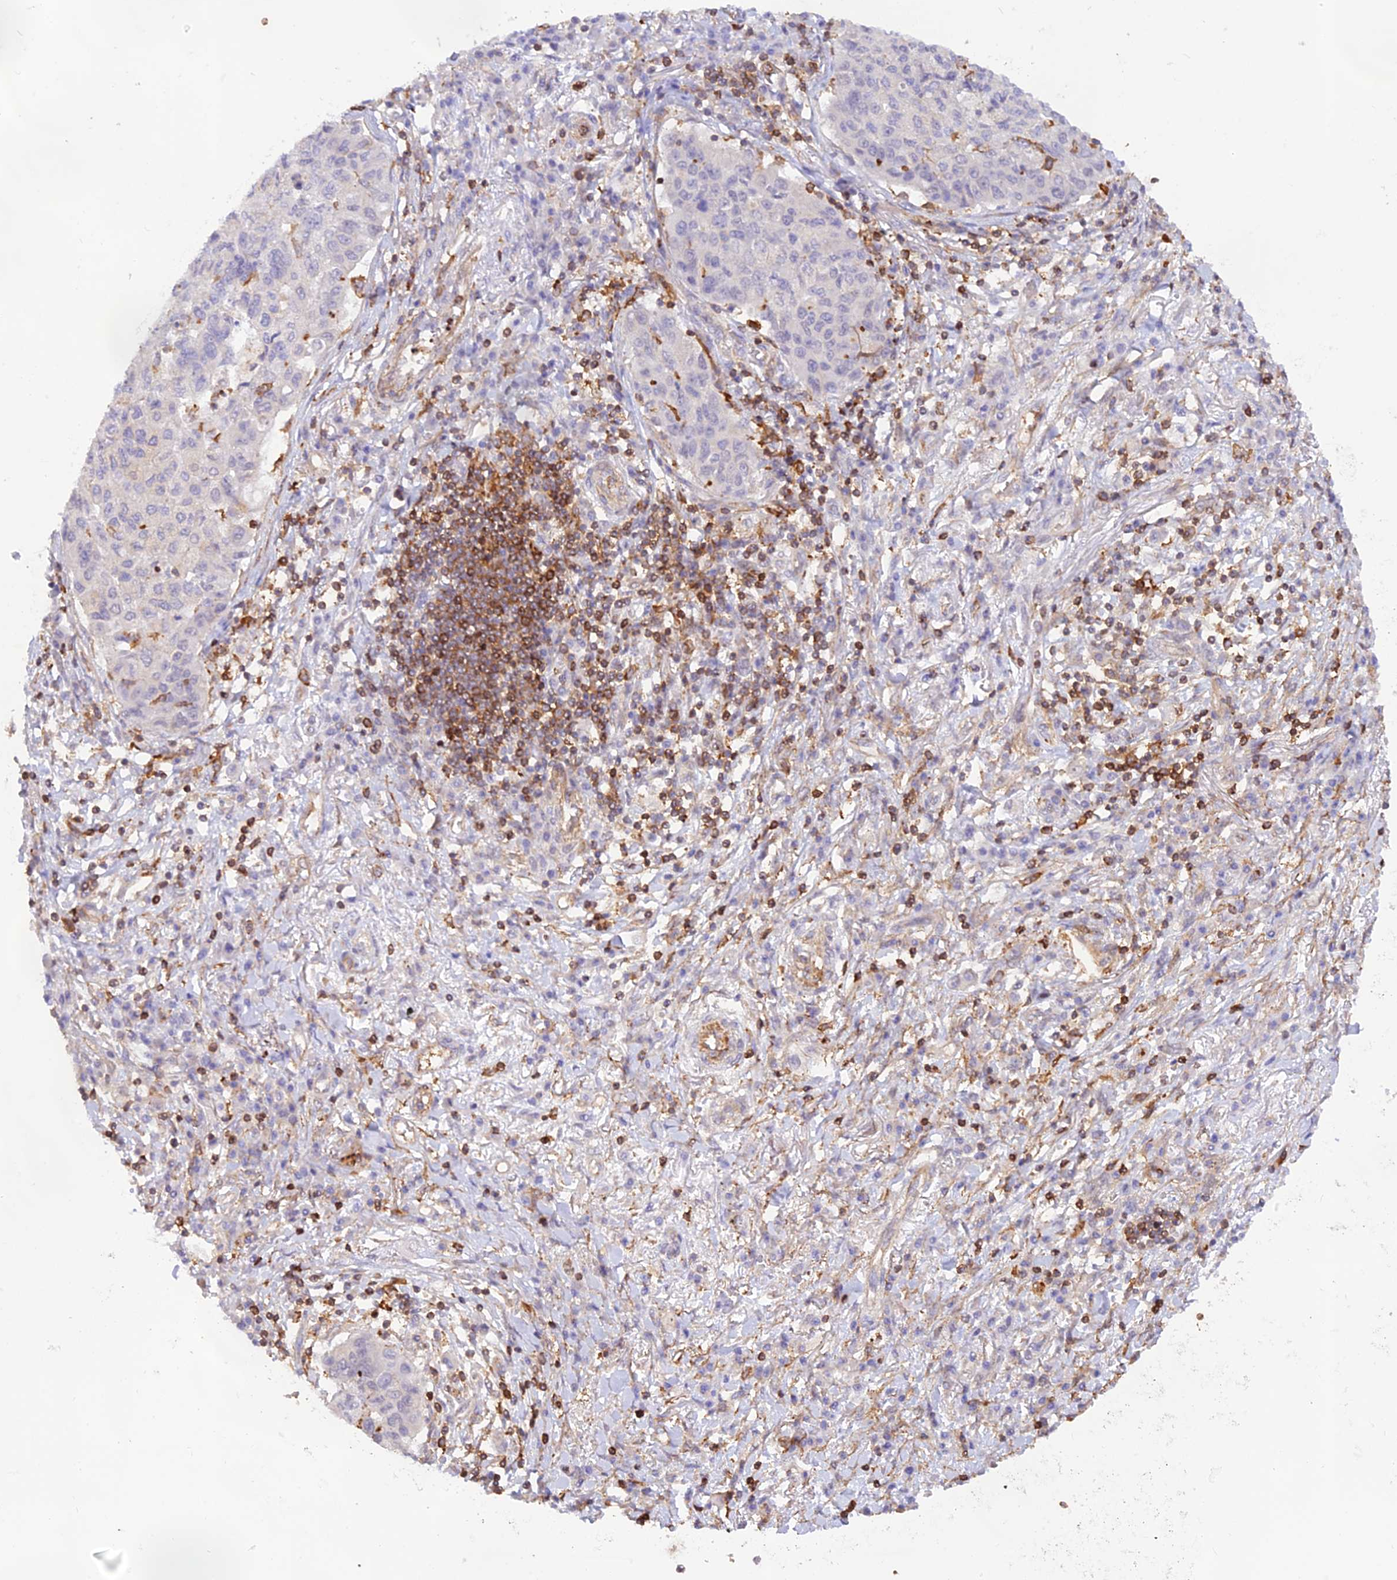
{"staining": {"intensity": "negative", "quantity": "none", "location": "none"}, "tissue": "lung cancer", "cell_type": "Tumor cells", "image_type": "cancer", "snomed": [{"axis": "morphology", "description": "Squamous cell carcinoma, NOS"}, {"axis": "topography", "description": "Lung"}], "caption": "Immunohistochemistry micrograph of human lung cancer (squamous cell carcinoma) stained for a protein (brown), which reveals no positivity in tumor cells.", "gene": "DENND1C", "patient": {"sex": "male", "age": 74}}